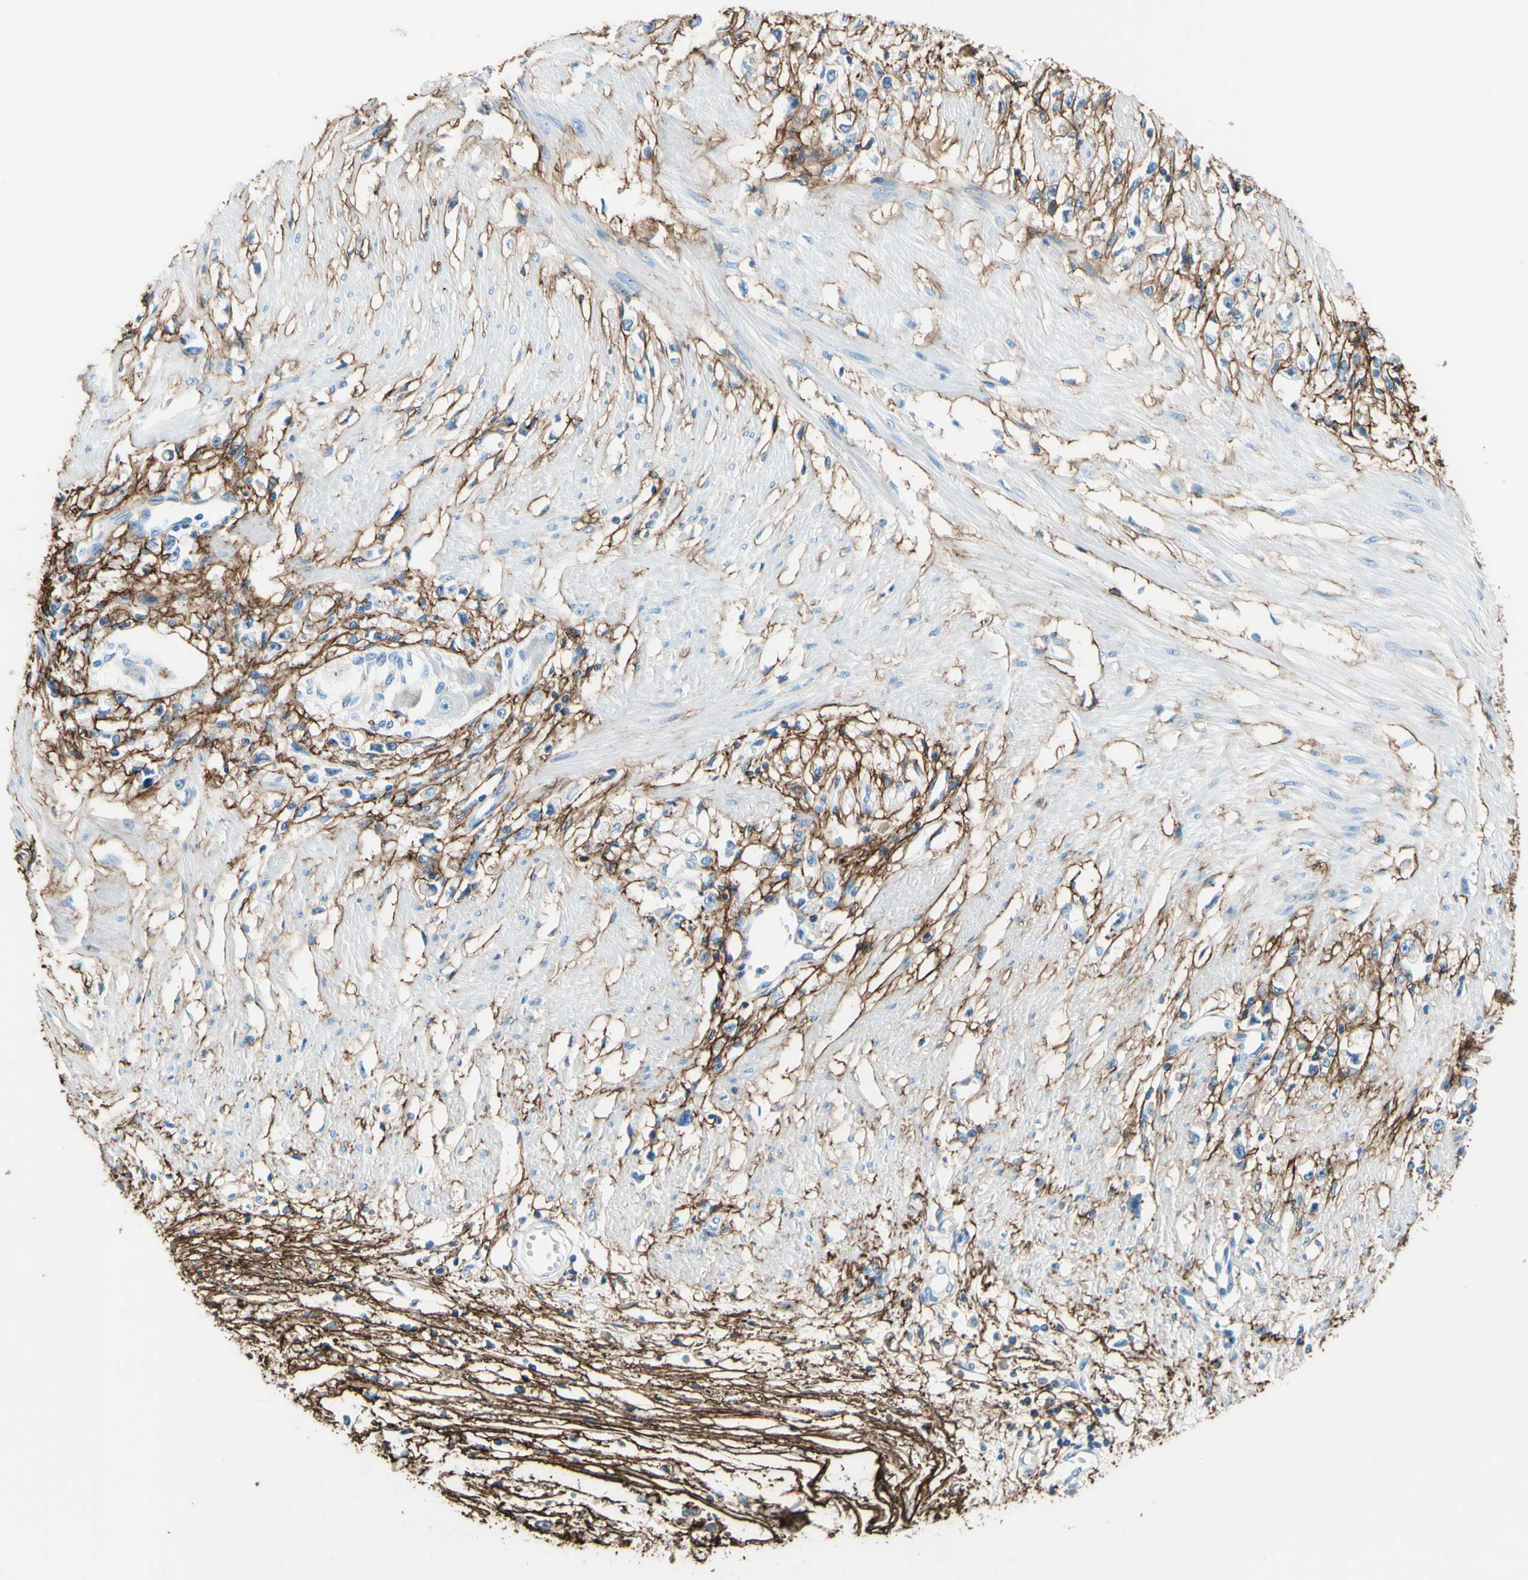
{"staining": {"intensity": "negative", "quantity": "none", "location": "none"}, "tissue": "stomach cancer", "cell_type": "Tumor cells", "image_type": "cancer", "snomed": [{"axis": "morphology", "description": "Adenocarcinoma, NOS"}, {"axis": "topography", "description": "Stomach"}], "caption": "Immunohistochemistry (IHC) of human stomach cancer (adenocarcinoma) reveals no expression in tumor cells. (Brightfield microscopy of DAB immunohistochemistry at high magnification).", "gene": "MFAP5", "patient": {"sex": "female", "age": 59}}